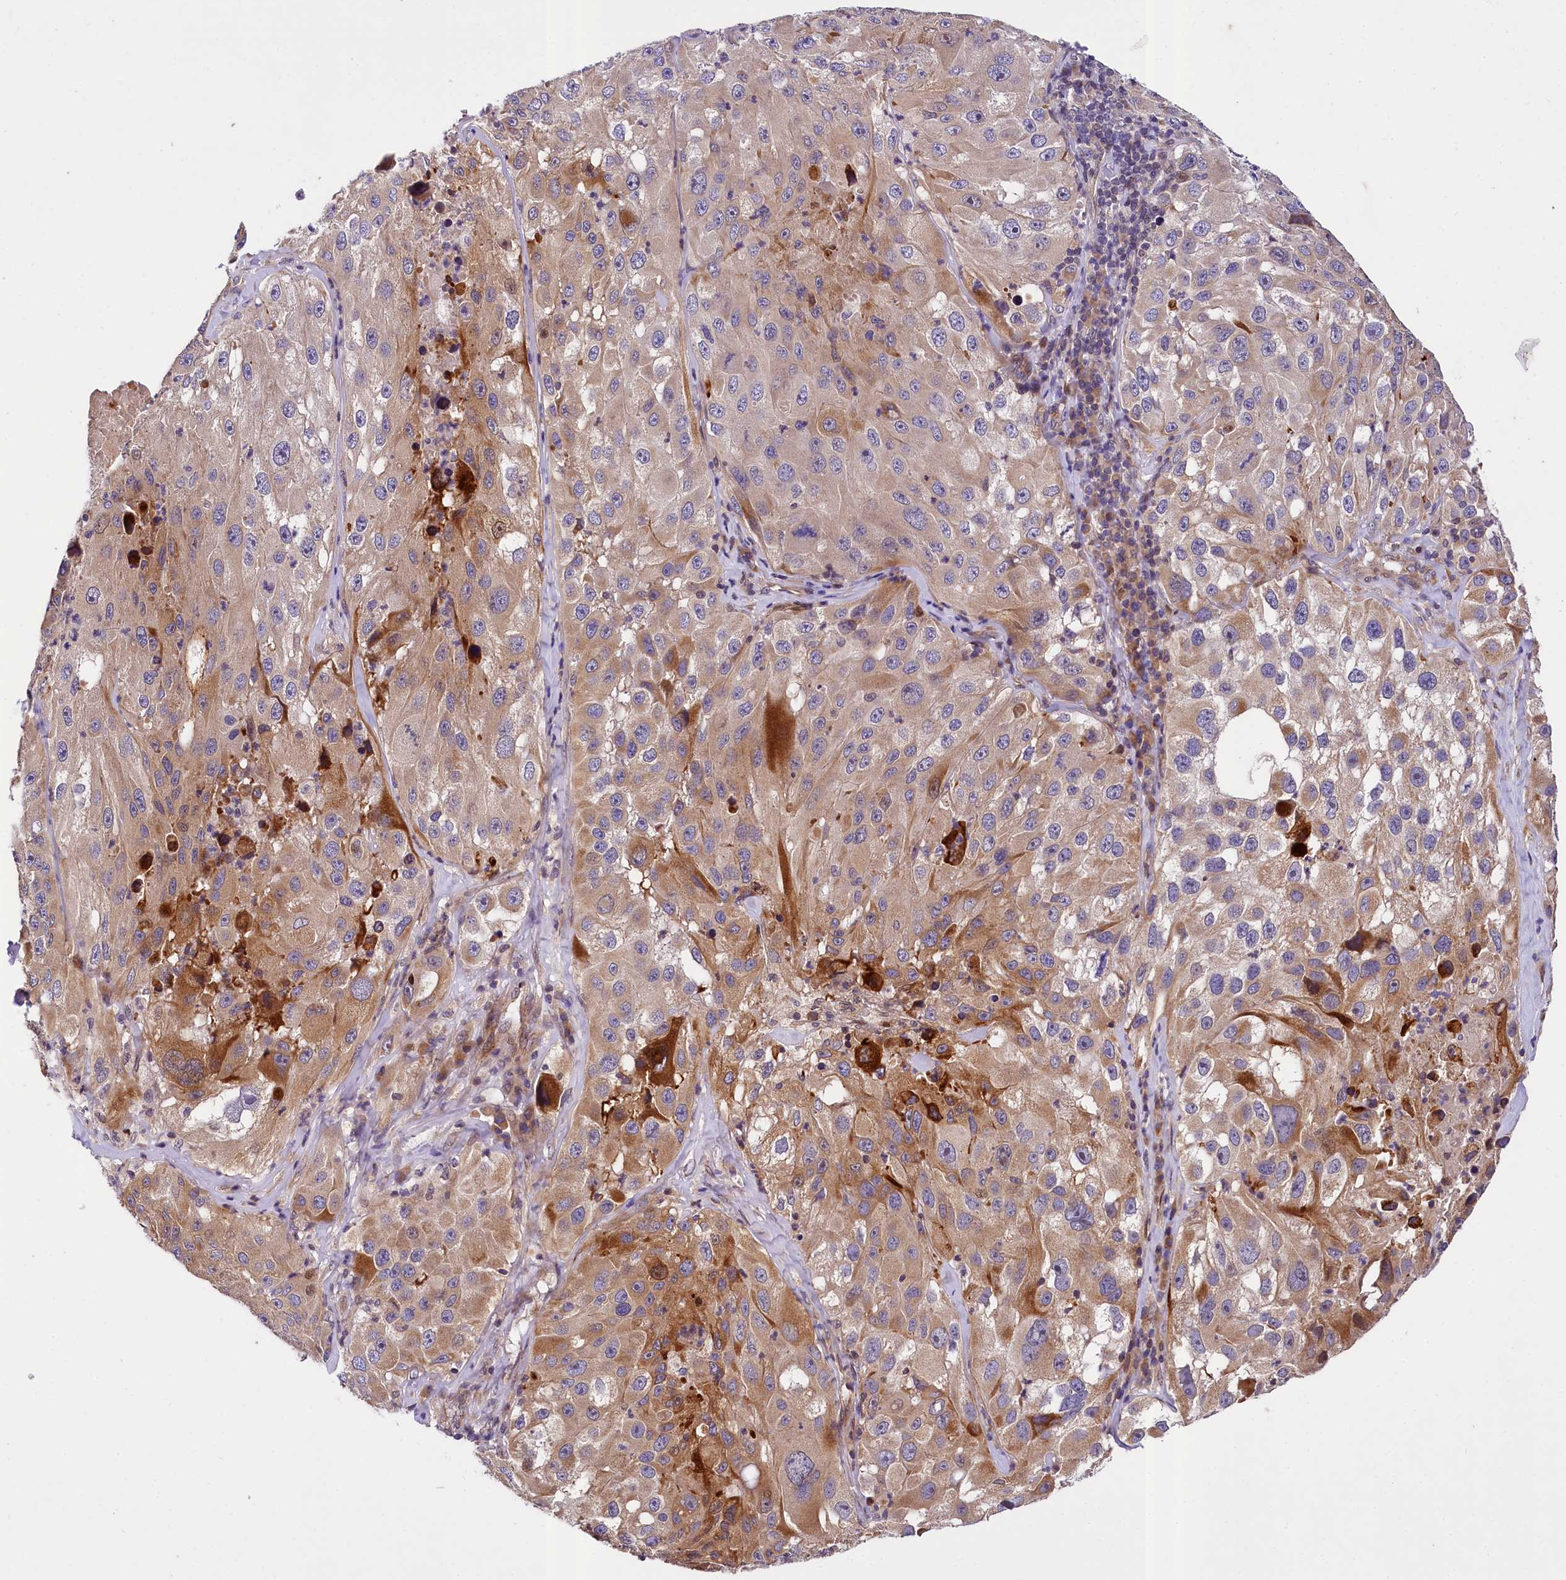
{"staining": {"intensity": "moderate", "quantity": "25%-75%", "location": "cytoplasmic/membranous"}, "tissue": "melanoma", "cell_type": "Tumor cells", "image_type": "cancer", "snomed": [{"axis": "morphology", "description": "Malignant melanoma, Metastatic site"}, {"axis": "topography", "description": "Lymph node"}], "caption": "A high-resolution micrograph shows IHC staining of malignant melanoma (metastatic site), which exhibits moderate cytoplasmic/membranous expression in about 25%-75% of tumor cells. (DAB (3,3'-diaminobenzidine) IHC with brightfield microscopy, high magnification).", "gene": "SUPV3L1", "patient": {"sex": "male", "age": 62}}